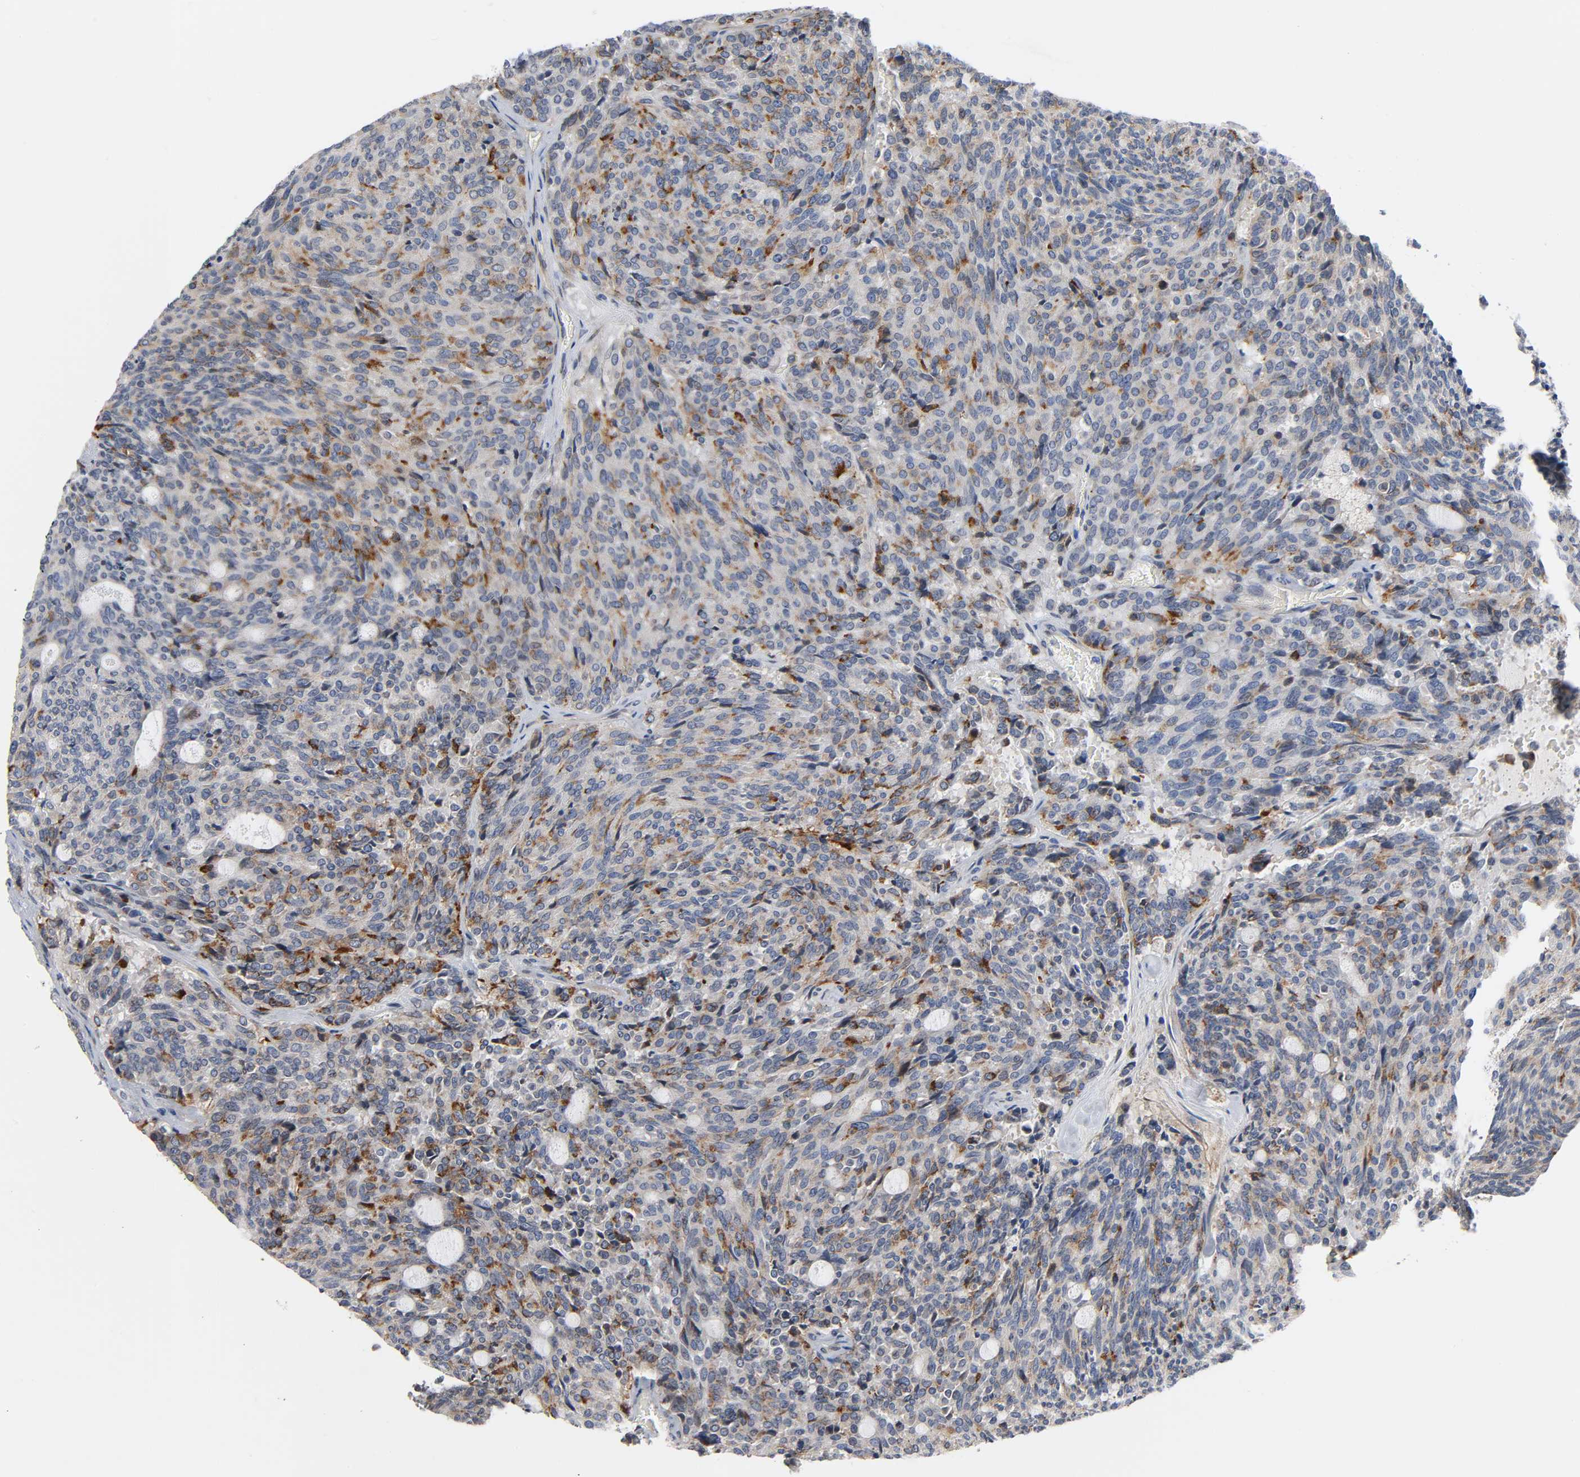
{"staining": {"intensity": "weak", "quantity": "25%-75%", "location": "cytoplasmic/membranous"}, "tissue": "carcinoid", "cell_type": "Tumor cells", "image_type": "cancer", "snomed": [{"axis": "morphology", "description": "Carcinoid, malignant, NOS"}, {"axis": "topography", "description": "Pancreas"}], "caption": "A brown stain shows weak cytoplasmic/membranous expression of a protein in carcinoid tumor cells. (Stains: DAB (3,3'-diaminobenzidine) in brown, nuclei in blue, Microscopy: brightfield microscopy at high magnification).", "gene": "ASB6", "patient": {"sex": "female", "age": 54}}